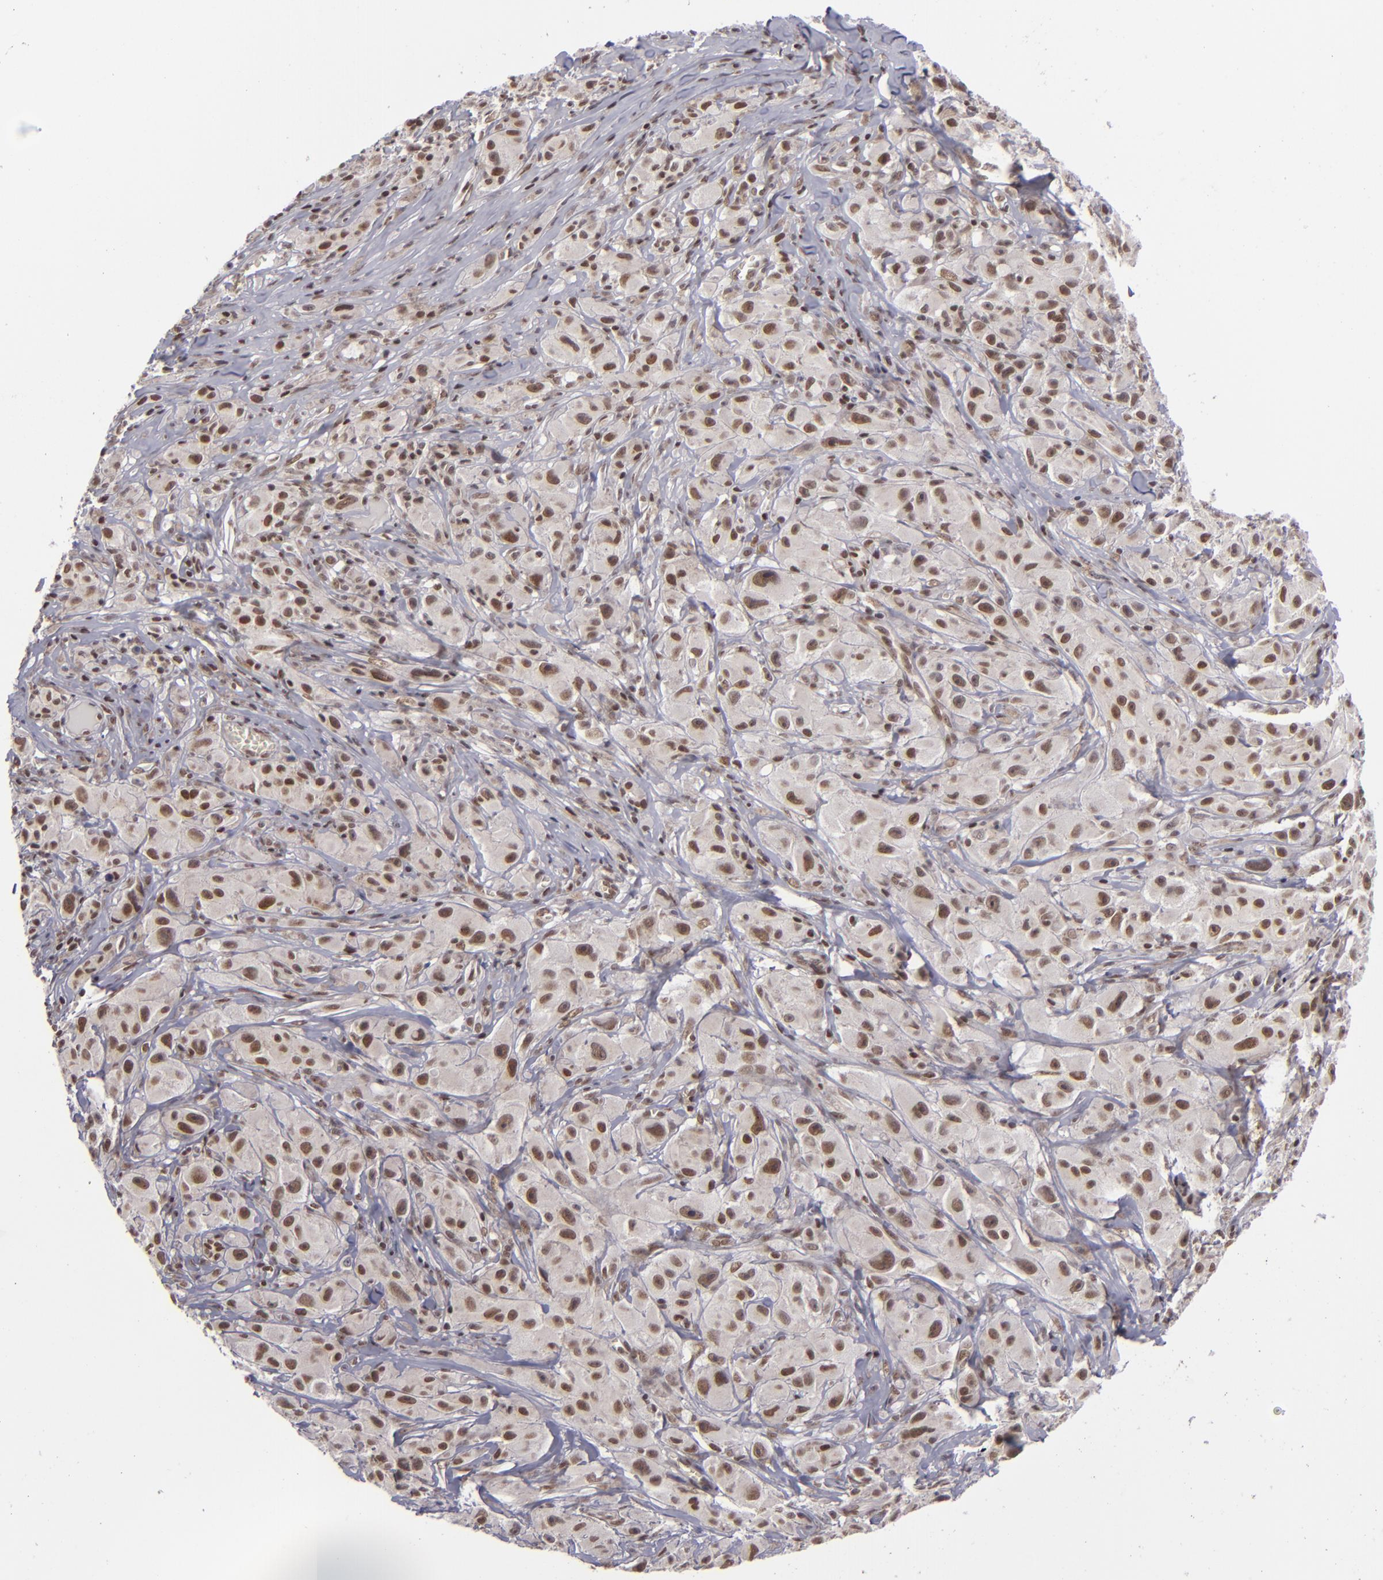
{"staining": {"intensity": "moderate", "quantity": ">75%", "location": "nuclear"}, "tissue": "melanoma", "cell_type": "Tumor cells", "image_type": "cancer", "snomed": [{"axis": "morphology", "description": "Malignant melanoma, NOS"}, {"axis": "topography", "description": "Skin"}], "caption": "Melanoma stained with a brown dye displays moderate nuclear positive staining in approximately >75% of tumor cells.", "gene": "MLLT3", "patient": {"sex": "male", "age": 56}}